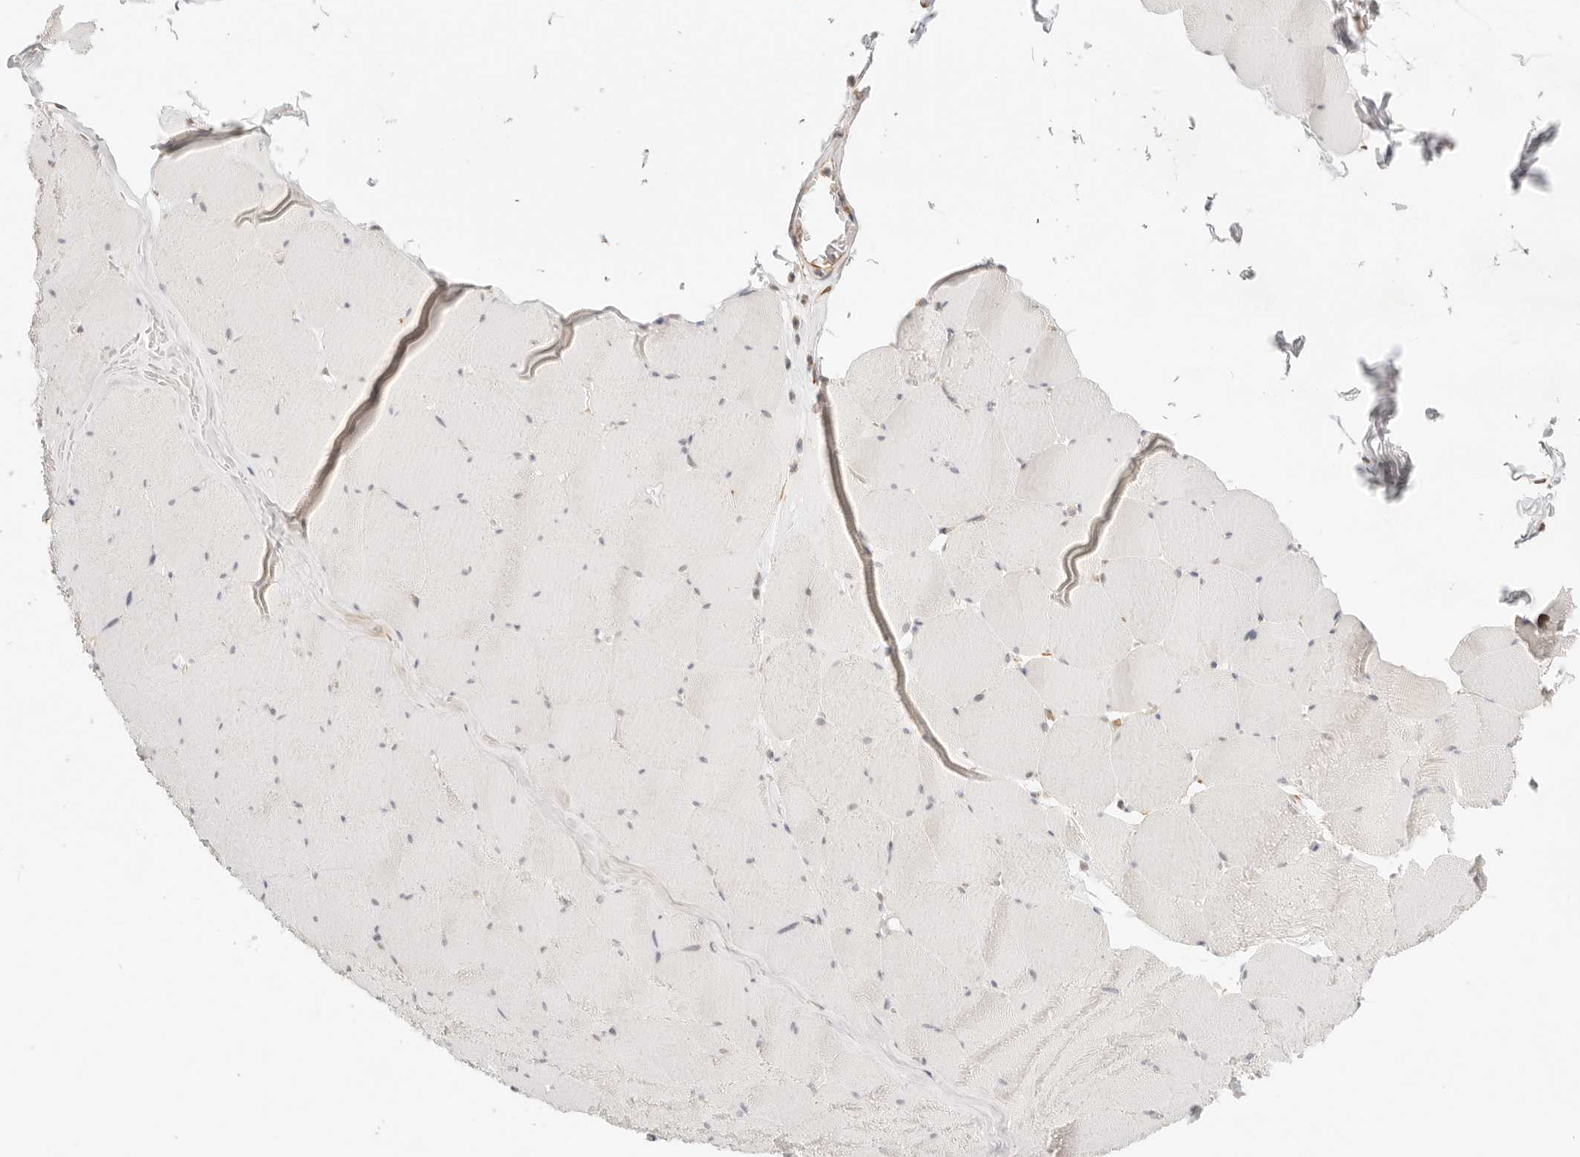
{"staining": {"intensity": "negative", "quantity": "none", "location": "none"}, "tissue": "skeletal muscle", "cell_type": "Myocytes", "image_type": "normal", "snomed": [{"axis": "morphology", "description": "Normal tissue, NOS"}, {"axis": "topography", "description": "Skeletal muscle"}], "caption": "The photomicrograph shows no staining of myocytes in normal skeletal muscle. (Brightfield microscopy of DAB immunohistochemistry (IHC) at high magnification).", "gene": "ZC3H11A", "patient": {"sex": "male", "age": 62}}